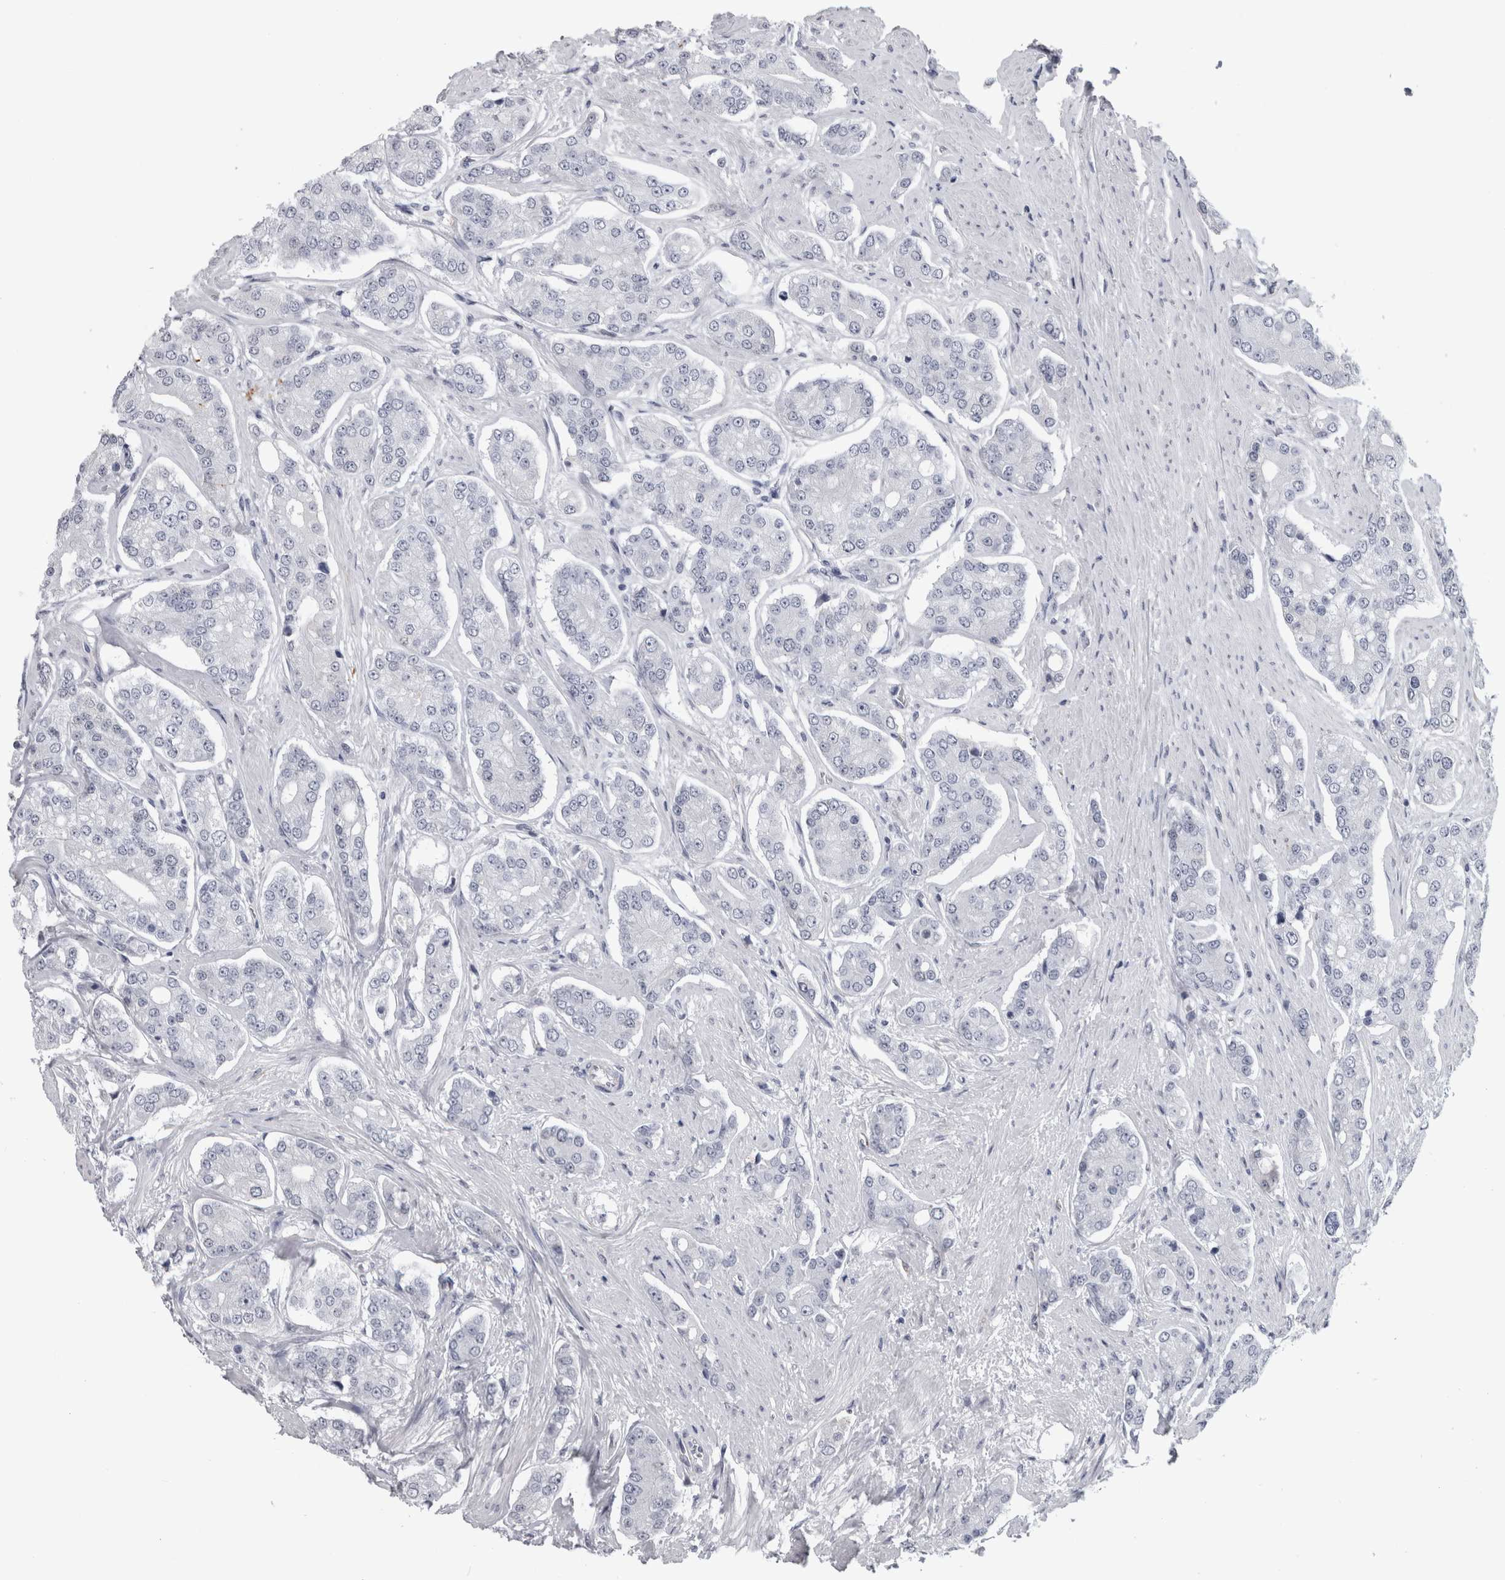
{"staining": {"intensity": "negative", "quantity": "none", "location": "none"}, "tissue": "prostate cancer", "cell_type": "Tumor cells", "image_type": "cancer", "snomed": [{"axis": "morphology", "description": "Adenocarcinoma, High grade"}, {"axis": "topography", "description": "Prostate"}], "caption": "Prostate adenocarcinoma (high-grade) was stained to show a protein in brown. There is no significant expression in tumor cells.", "gene": "ACOT7", "patient": {"sex": "male", "age": 71}}